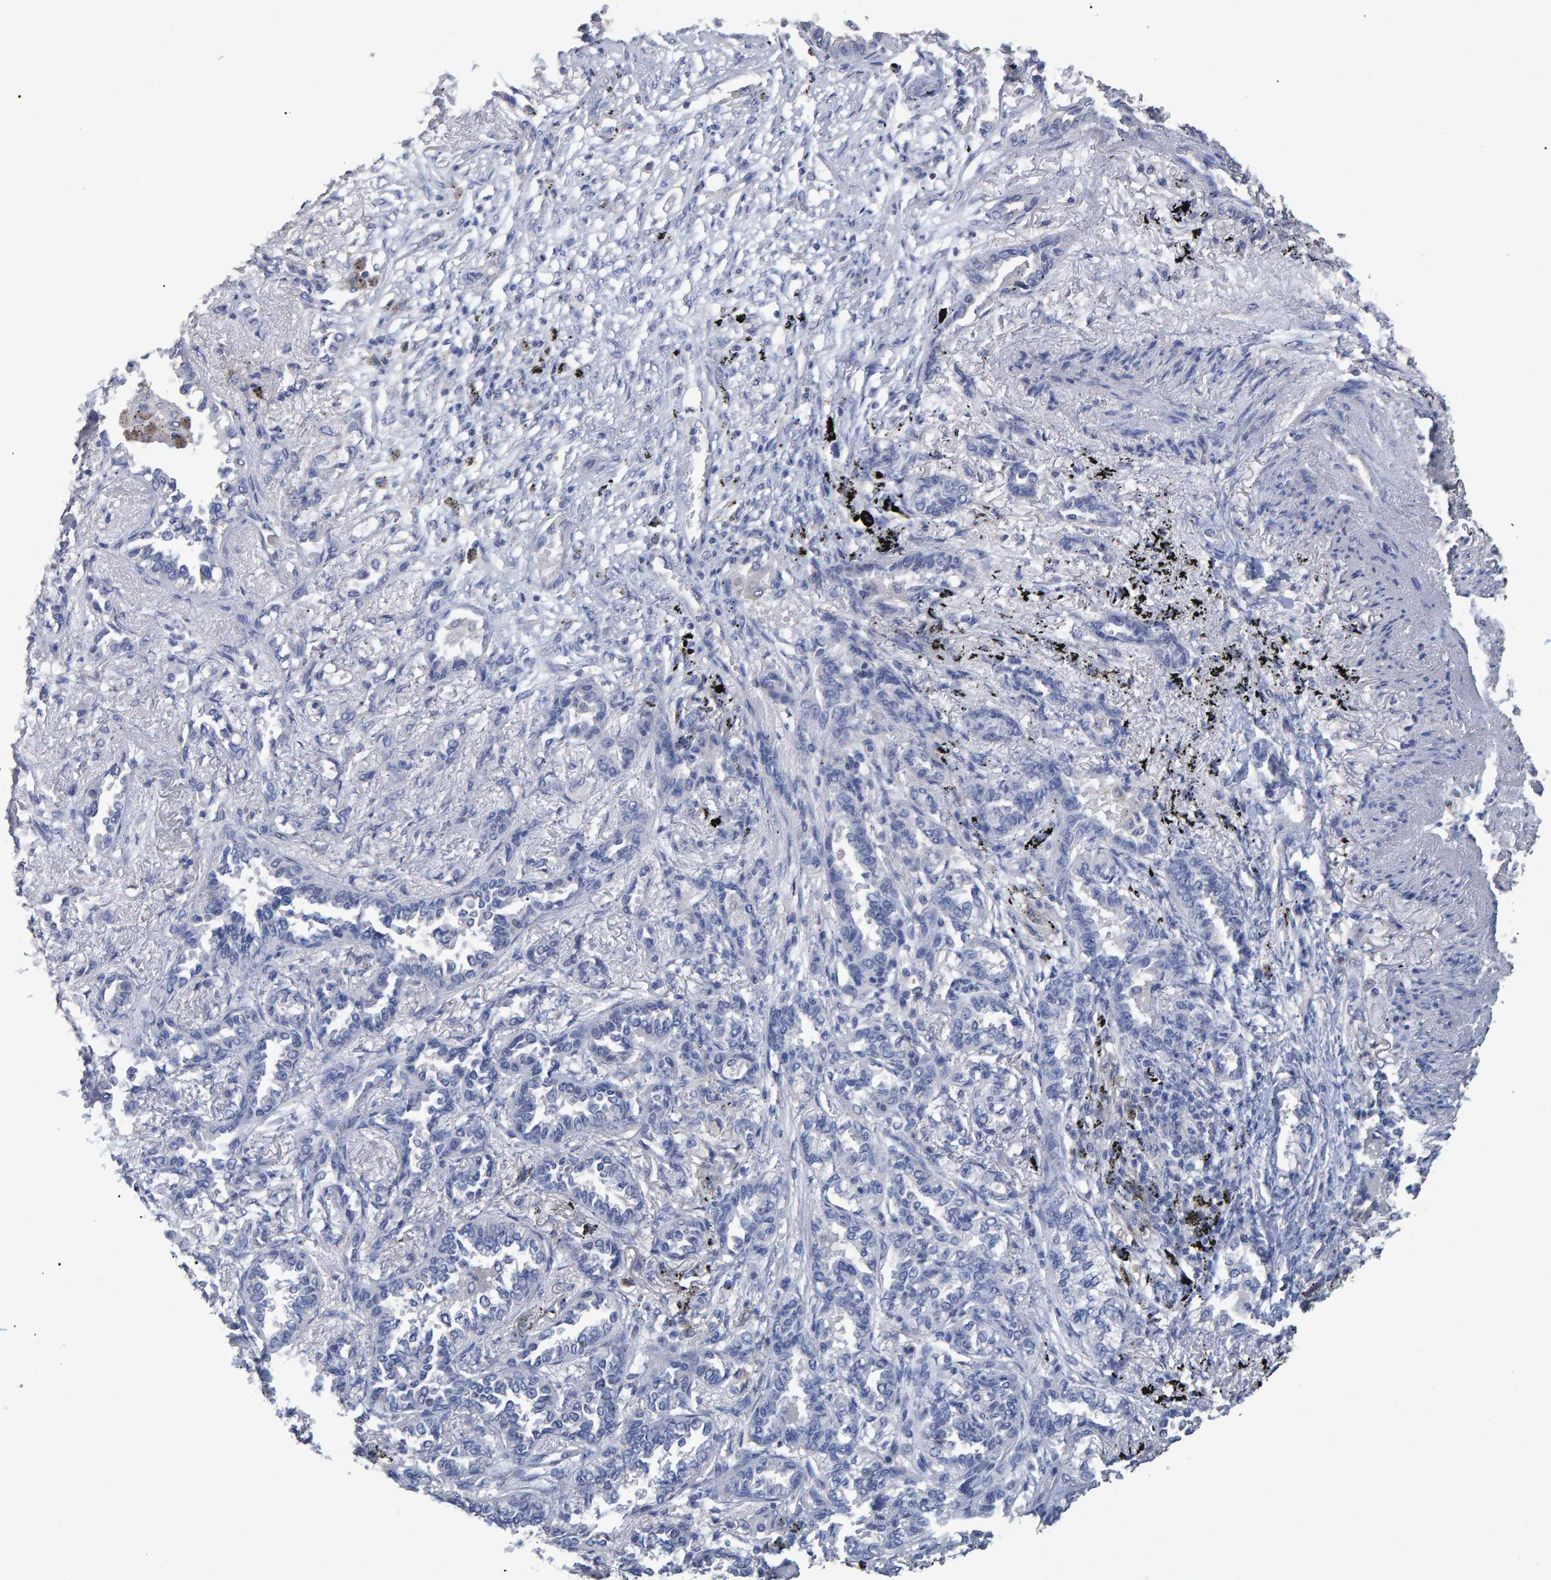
{"staining": {"intensity": "negative", "quantity": "none", "location": "none"}, "tissue": "lung cancer", "cell_type": "Tumor cells", "image_type": "cancer", "snomed": [{"axis": "morphology", "description": "Adenocarcinoma, NOS"}, {"axis": "topography", "description": "Lung"}], "caption": "Immunohistochemistry (IHC) of lung cancer demonstrates no expression in tumor cells.", "gene": "HEMGN", "patient": {"sex": "male", "age": 59}}